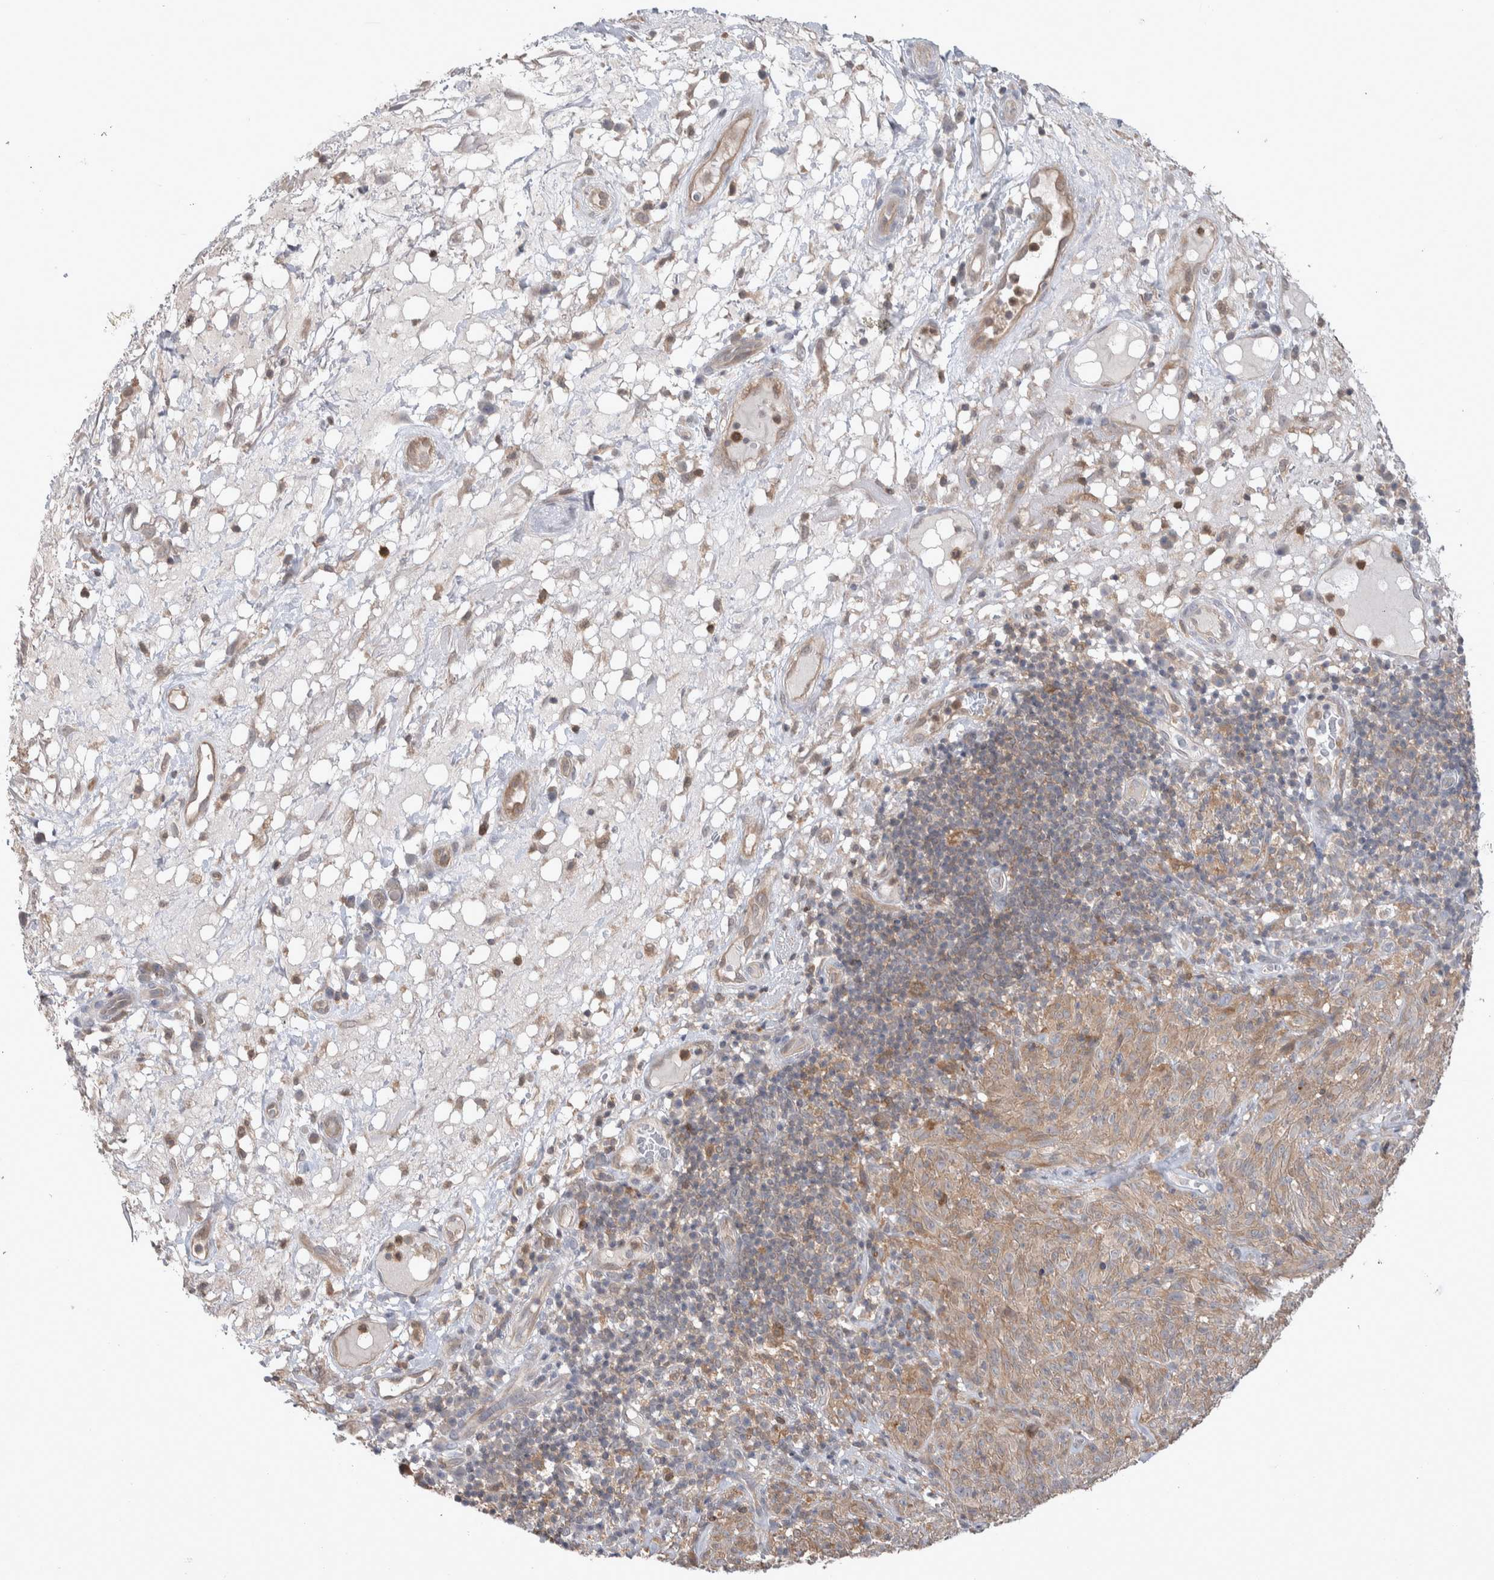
{"staining": {"intensity": "weak", "quantity": ">75%", "location": "cytoplasmic/membranous"}, "tissue": "melanoma", "cell_type": "Tumor cells", "image_type": "cancer", "snomed": [{"axis": "morphology", "description": "Malignant melanoma, NOS"}, {"axis": "topography", "description": "Skin of head"}], "caption": "Human melanoma stained with a protein marker exhibits weak staining in tumor cells.", "gene": "HTATIP2", "patient": {"sex": "male", "age": 96}}